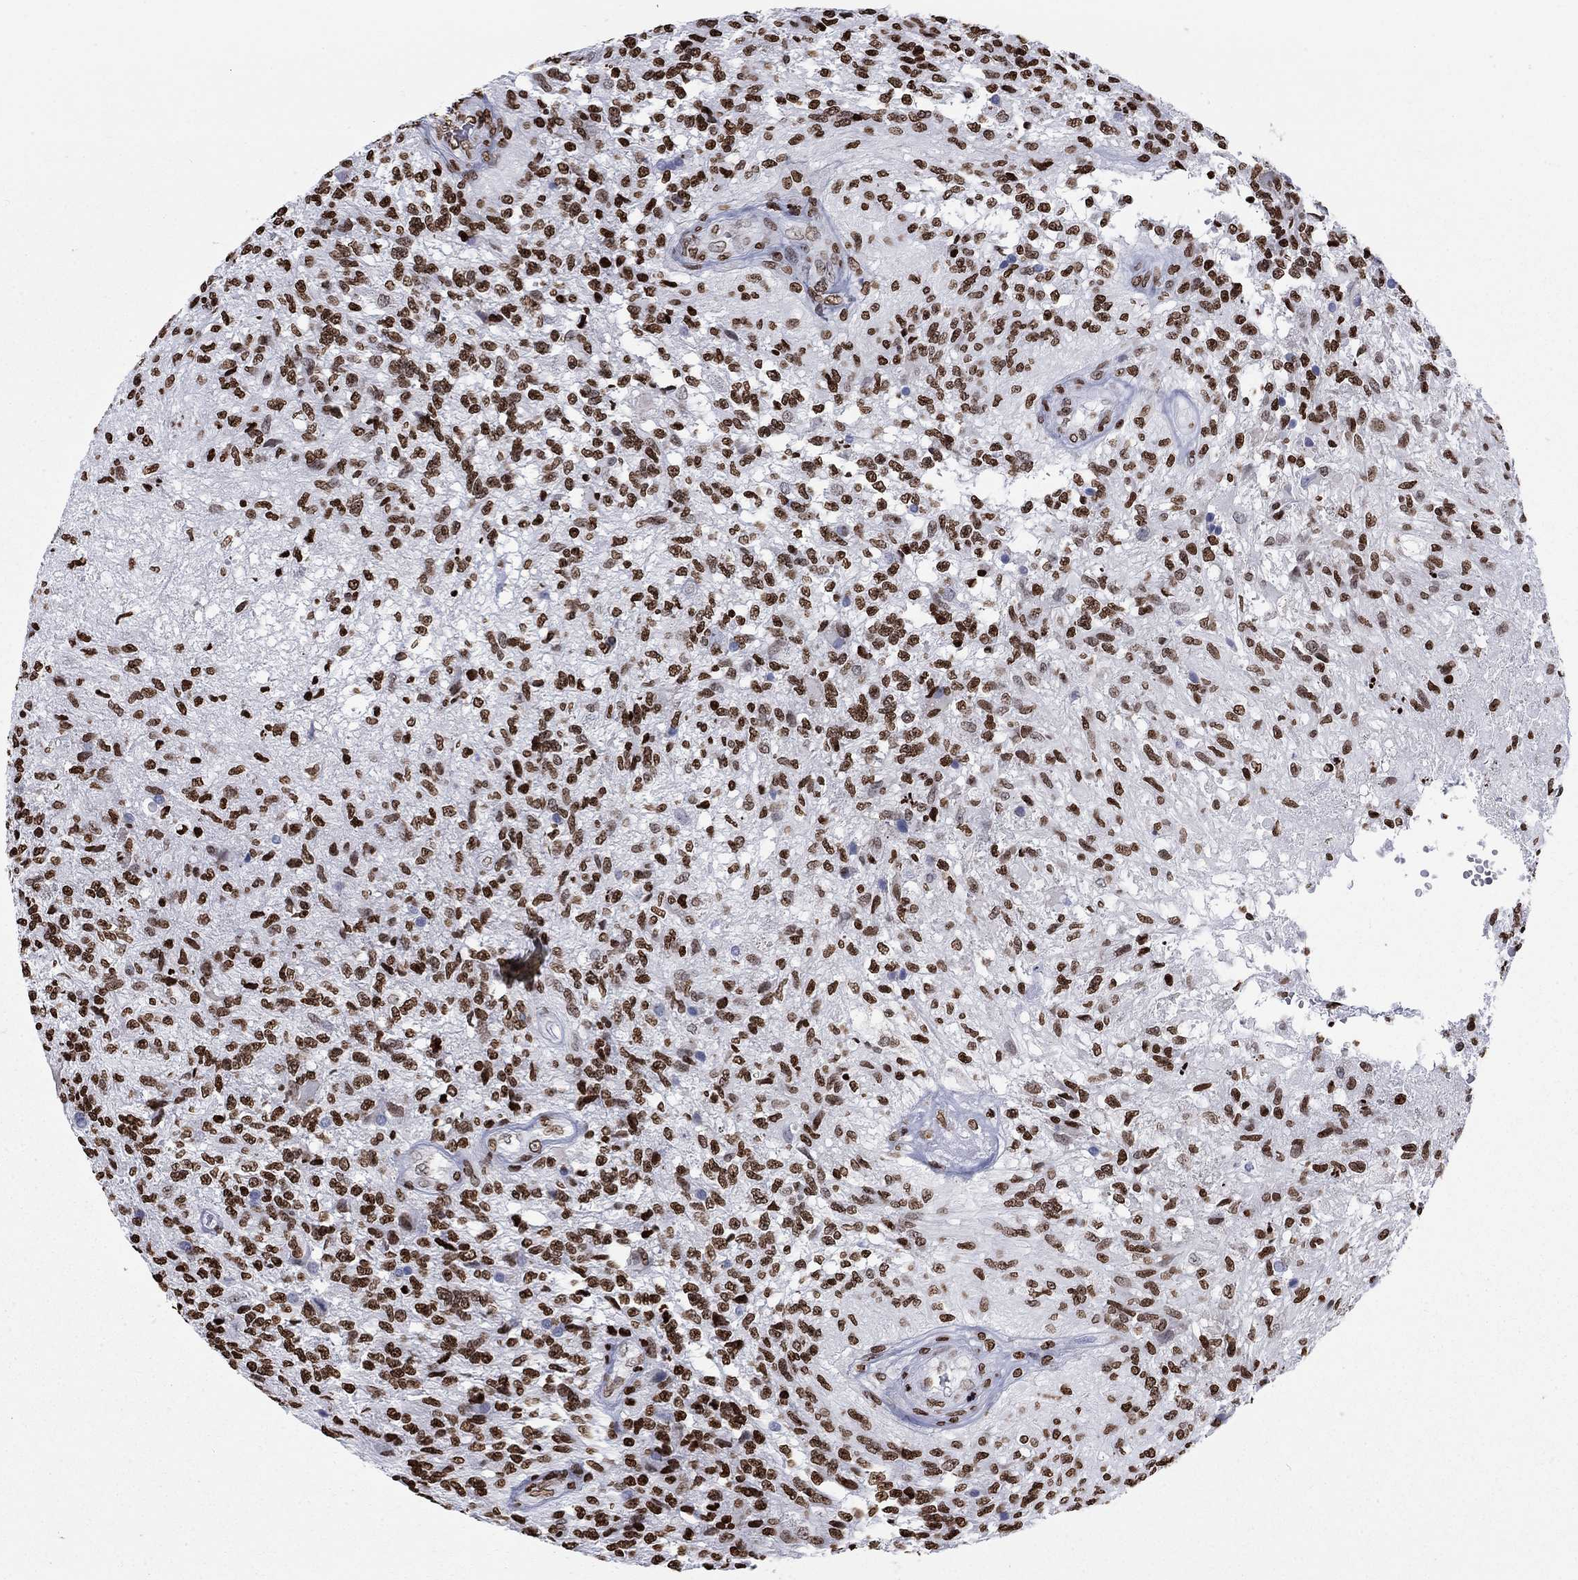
{"staining": {"intensity": "strong", "quantity": ">75%", "location": "nuclear"}, "tissue": "glioma", "cell_type": "Tumor cells", "image_type": "cancer", "snomed": [{"axis": "morphology", "description": "Glioma, malignant, High grade"}, {"axis": "topography", "description": "Brain"}], "caption": "Immunohistochemistry of malignant high-grade glioma demonstrates high levels of strong nuclear positivity in about >75% of tumor cells.", "gene": "H1-5", "patient": {"sex": "male", "age": 56}}